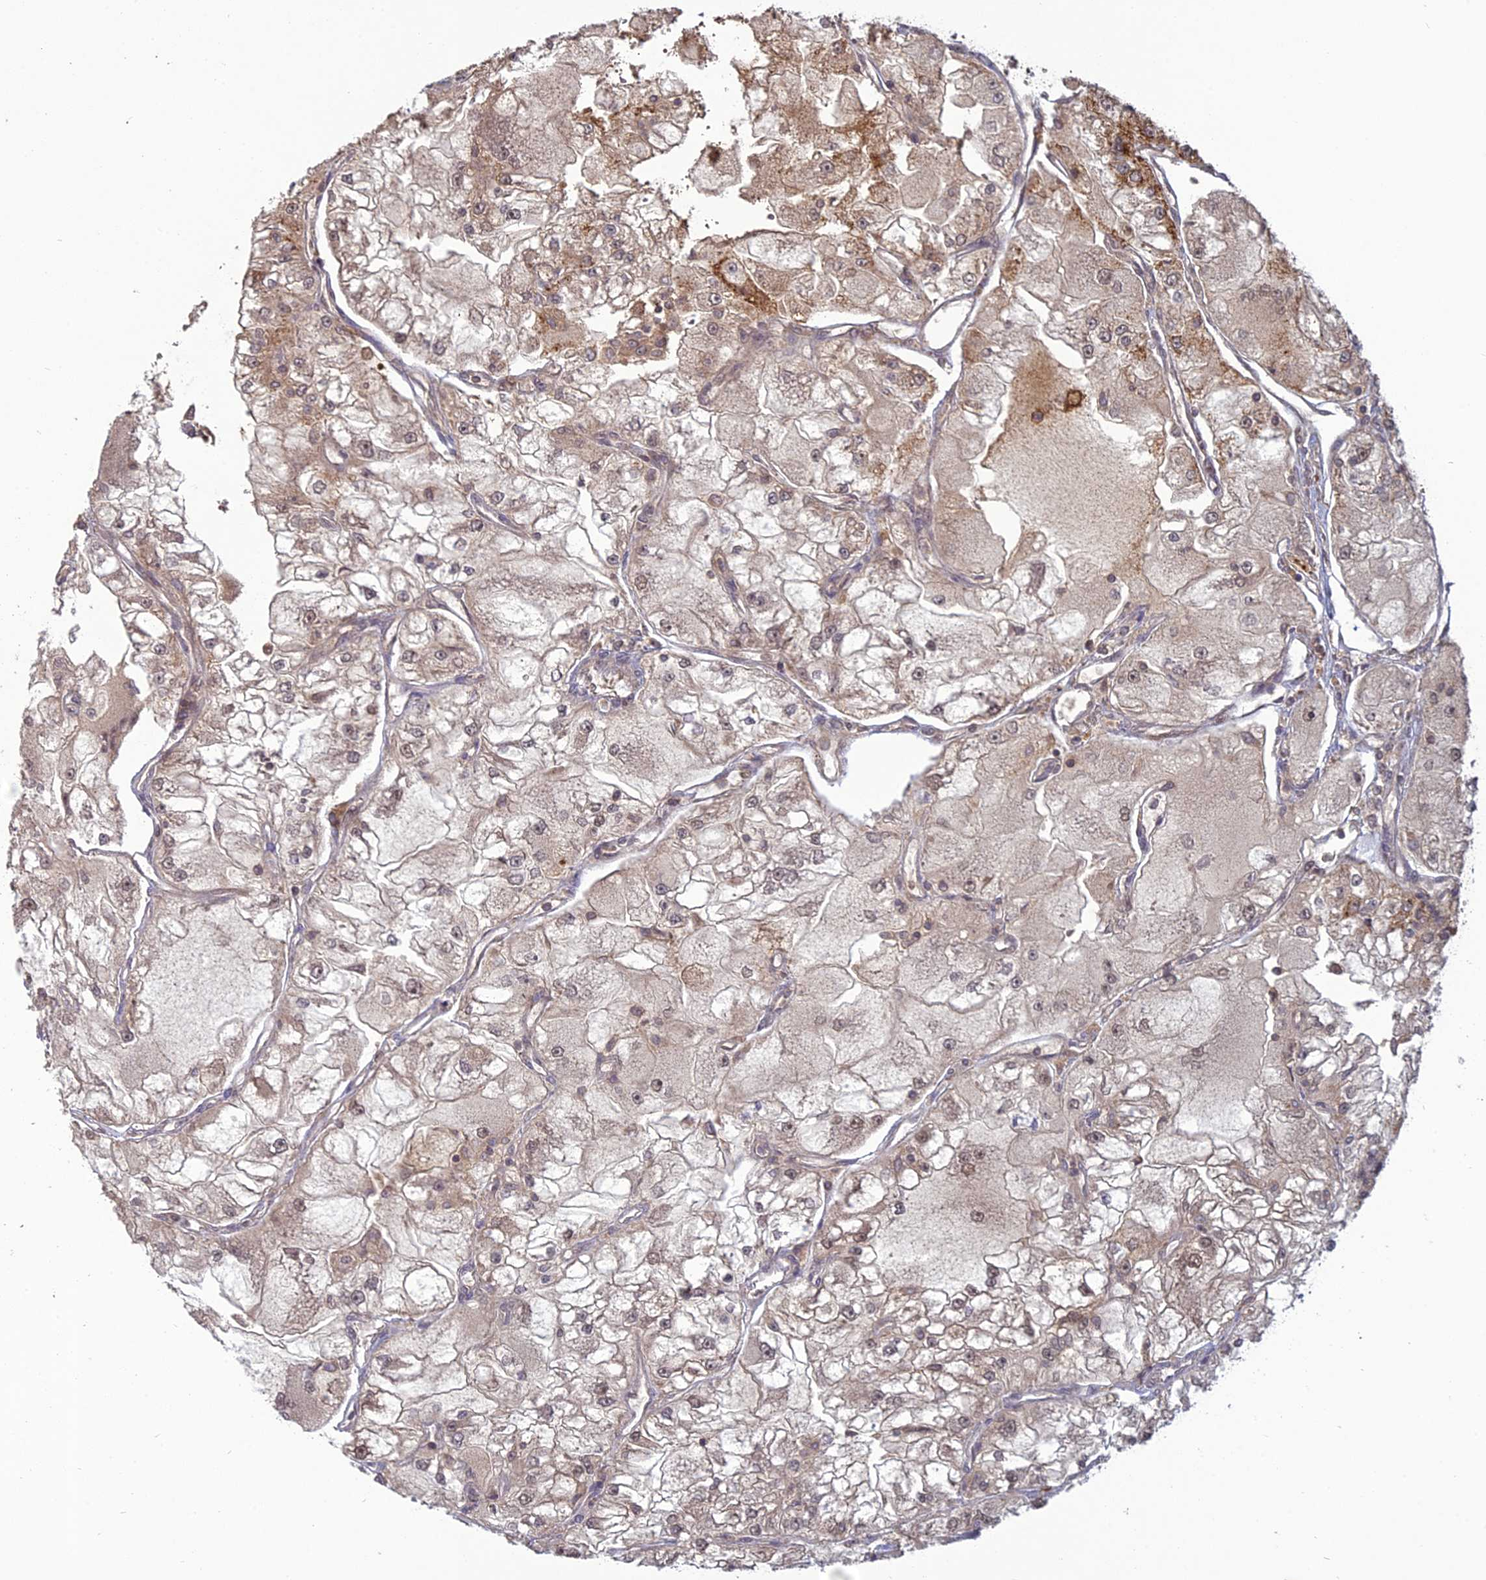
{"staining": {"intensity": "weak", "quantity": "25%-75%", "location": "cytoplasmic/membranous"}, "tissue": "renal cancer", "cell_type": "Tumor cells", "image_type": "cancer", "snomed": [{"axis": "morphology", "description": "Adenocarcinoma, NOS"}, {"axis": "topography", "description": "Kidney"}], "caption": "Protein positivity by IHC reveals weak cytoplasmic/membranous positivity in about 25%-75% of tumor cells in adenocarcinoma (renal). (DAB (3,3'-diaminobenzidine) = brown stain, brightfield microscopy at high magnification).", "gene": "TMEM208", "patient": {"sex": "female", "age": 72}}